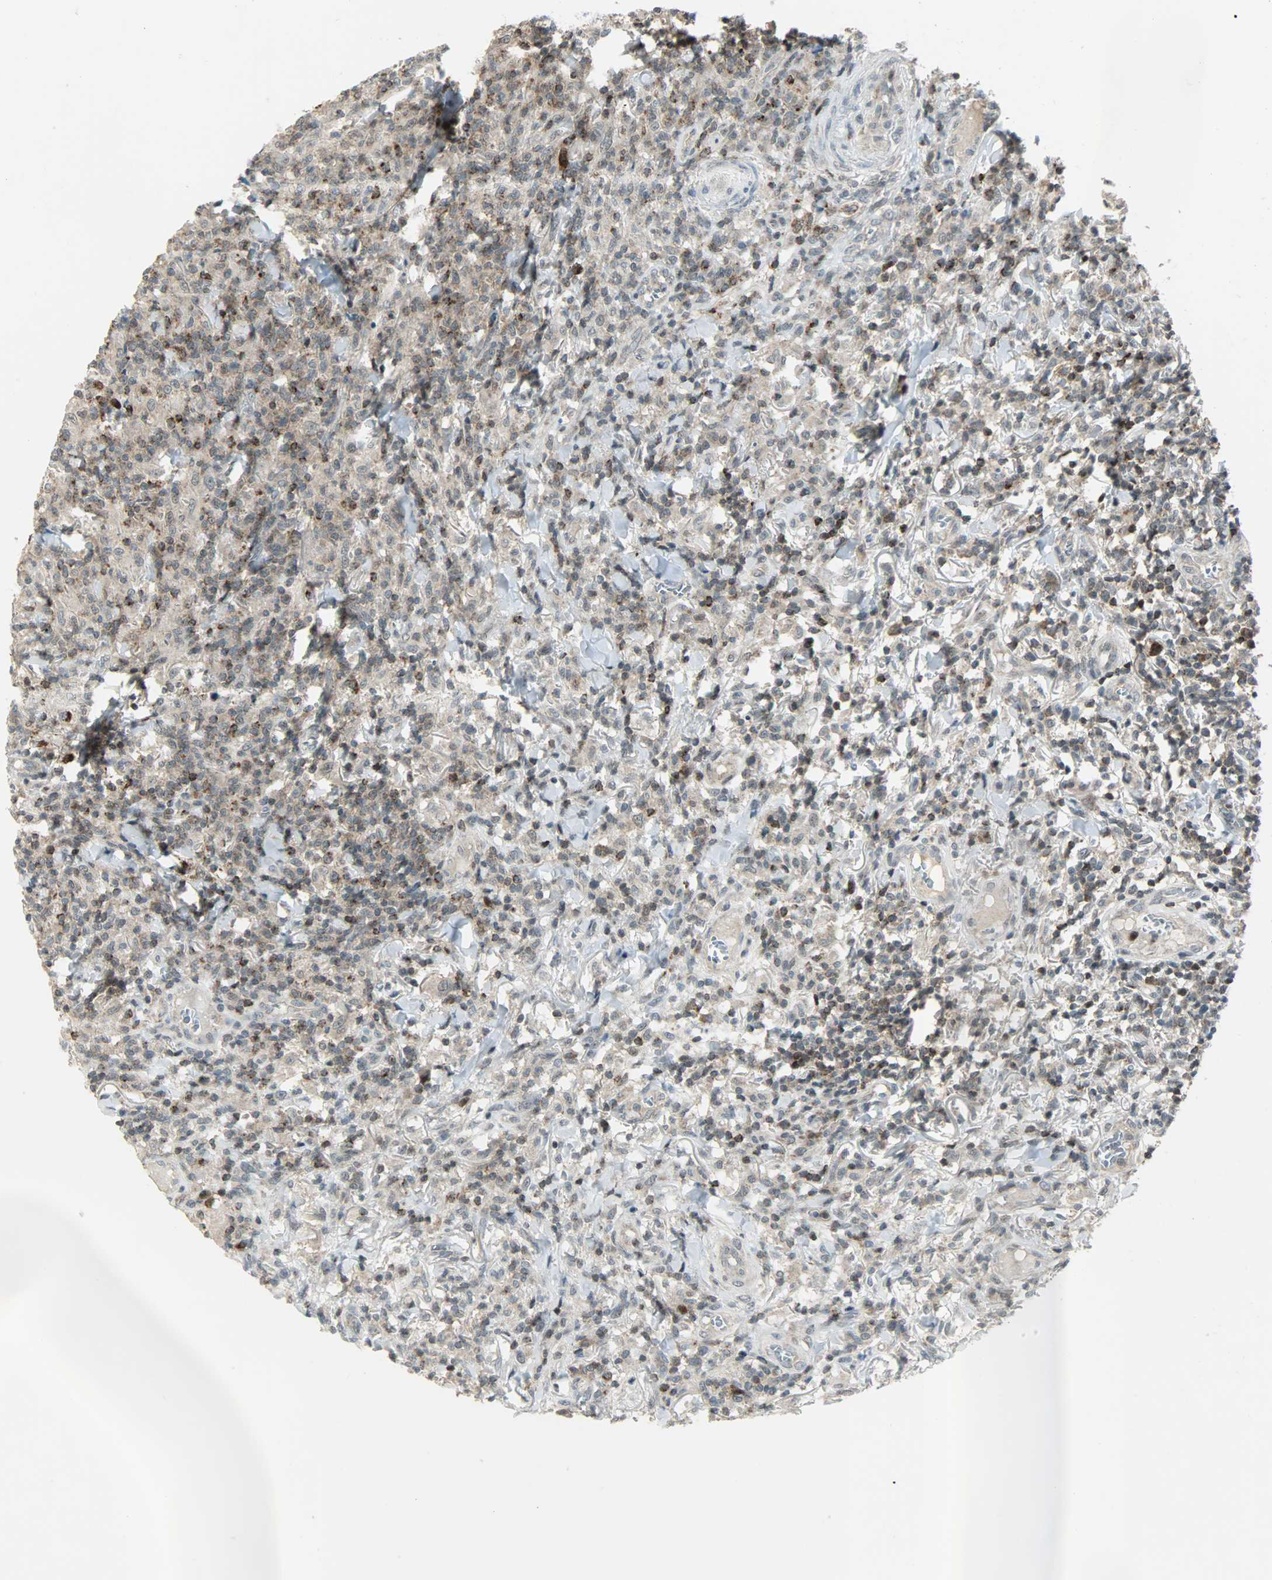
{"staining": {"intensity": "weak", "quantity": ">75%", "location": "cytoplasmic/membranous"}, "tissue": "thyroid cancer", "cell_type": "Tumor cells", "image_type": "cancer", "snomed": [{"axis": "morphology", "description": "Carcinoma, NOS"}, {"axis": "topography", "description": "Thyroid gland"}], "caption": "Protein expression analysis of human thyroid cancer reveals weak cytoplasmic/membranous positivity in approximately >75% of tumor cells.", "gene": "IL15", "patient": {"sex": "female", "age": 77}}